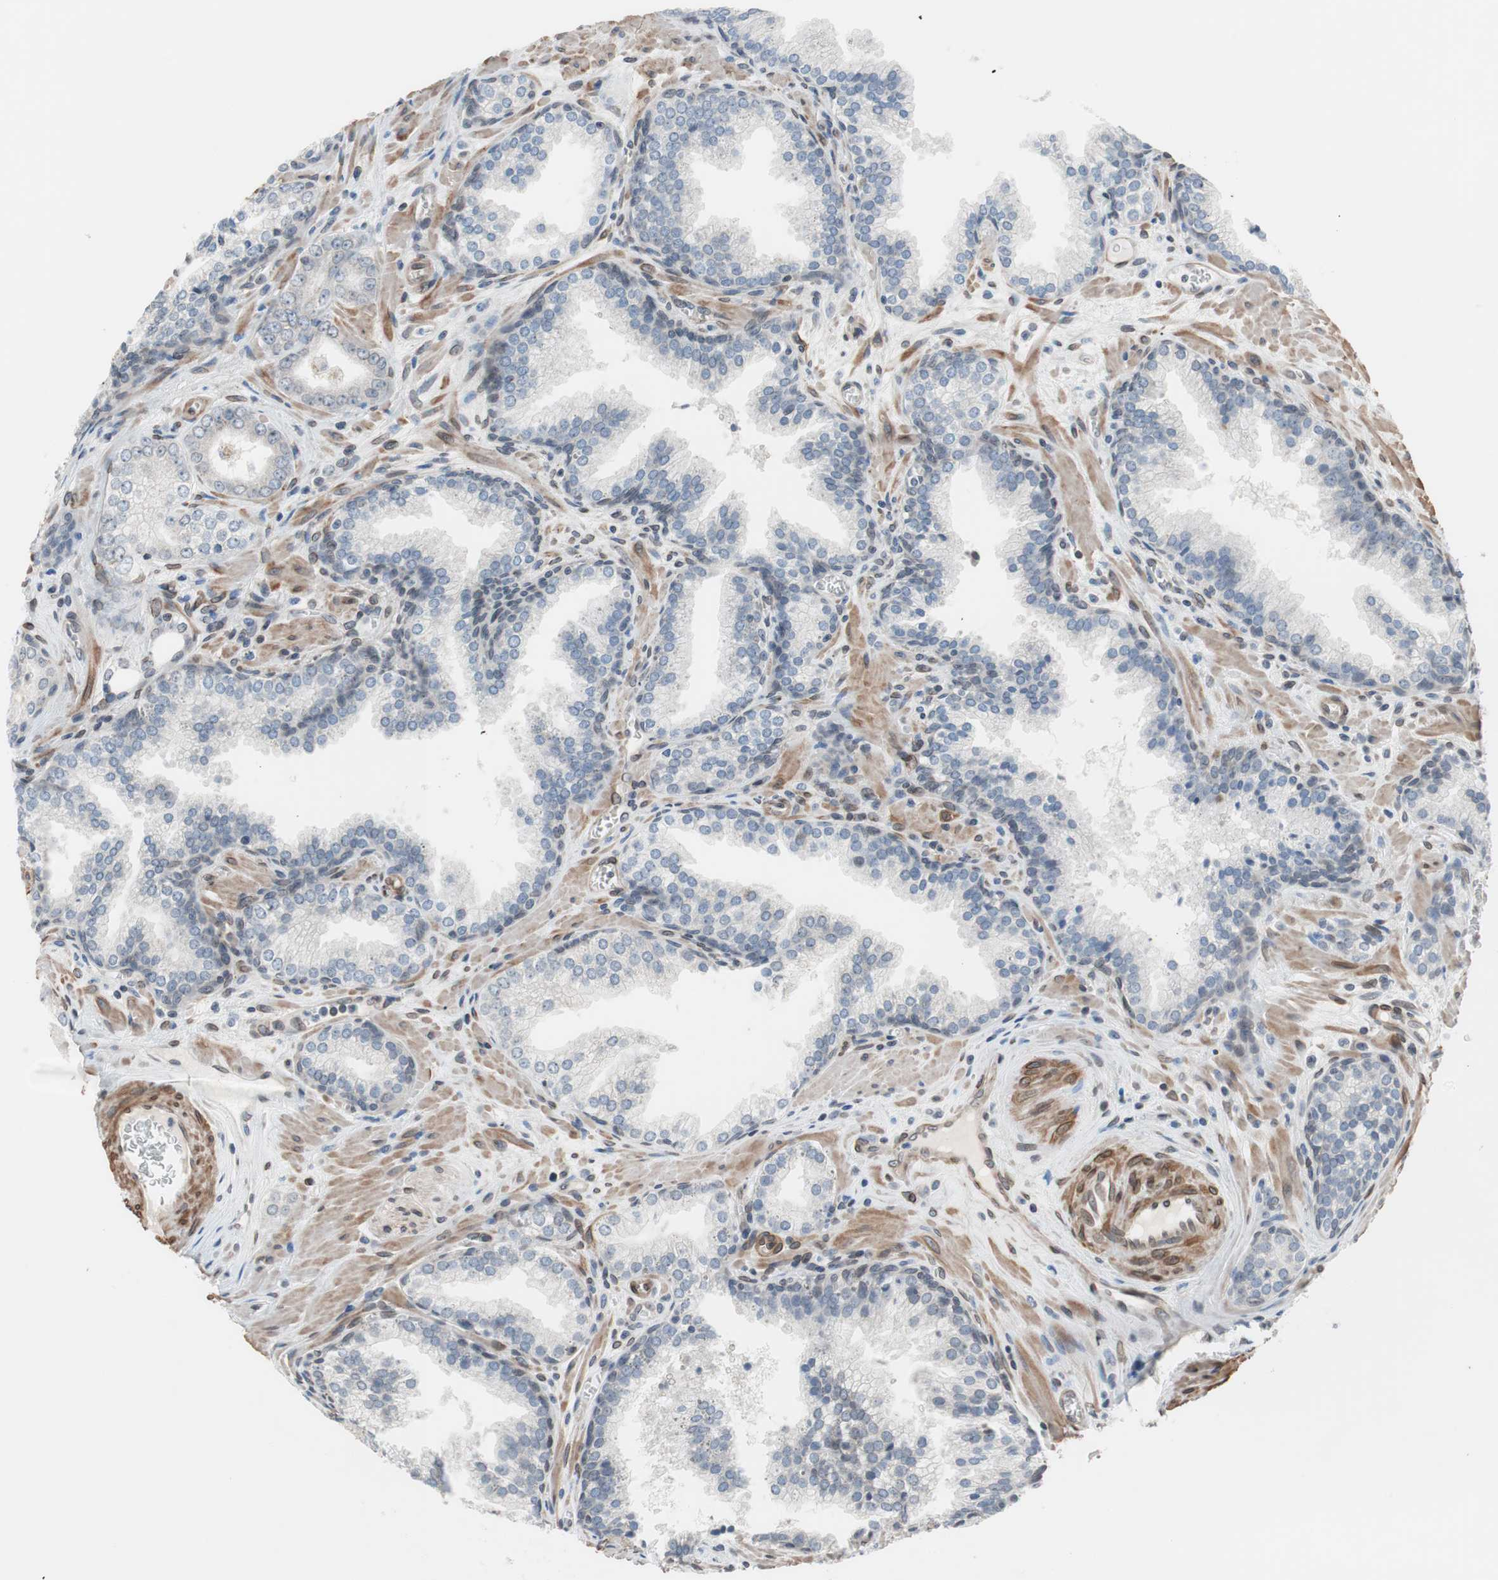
{"staining": {"intensity": "negative", "quantity": "none", "location": "none"}, "tissue": "prostate cancer", "cell_type": "Tumor cells", "image_type": "cancer", "snomed": [{"axis": "morphology", "description": "Adenocarcinoma, Low grade"}, {"axis": "topography", "description": "Prostate"}], "caption": "Tumor cells are negative for brown protein staining in prostate low-grade adenocarcinoma. (IHC, brightfield microscopy, high magnification).", "gene": "ARNT2", "patient": {"sex": "male", "age": 60}}